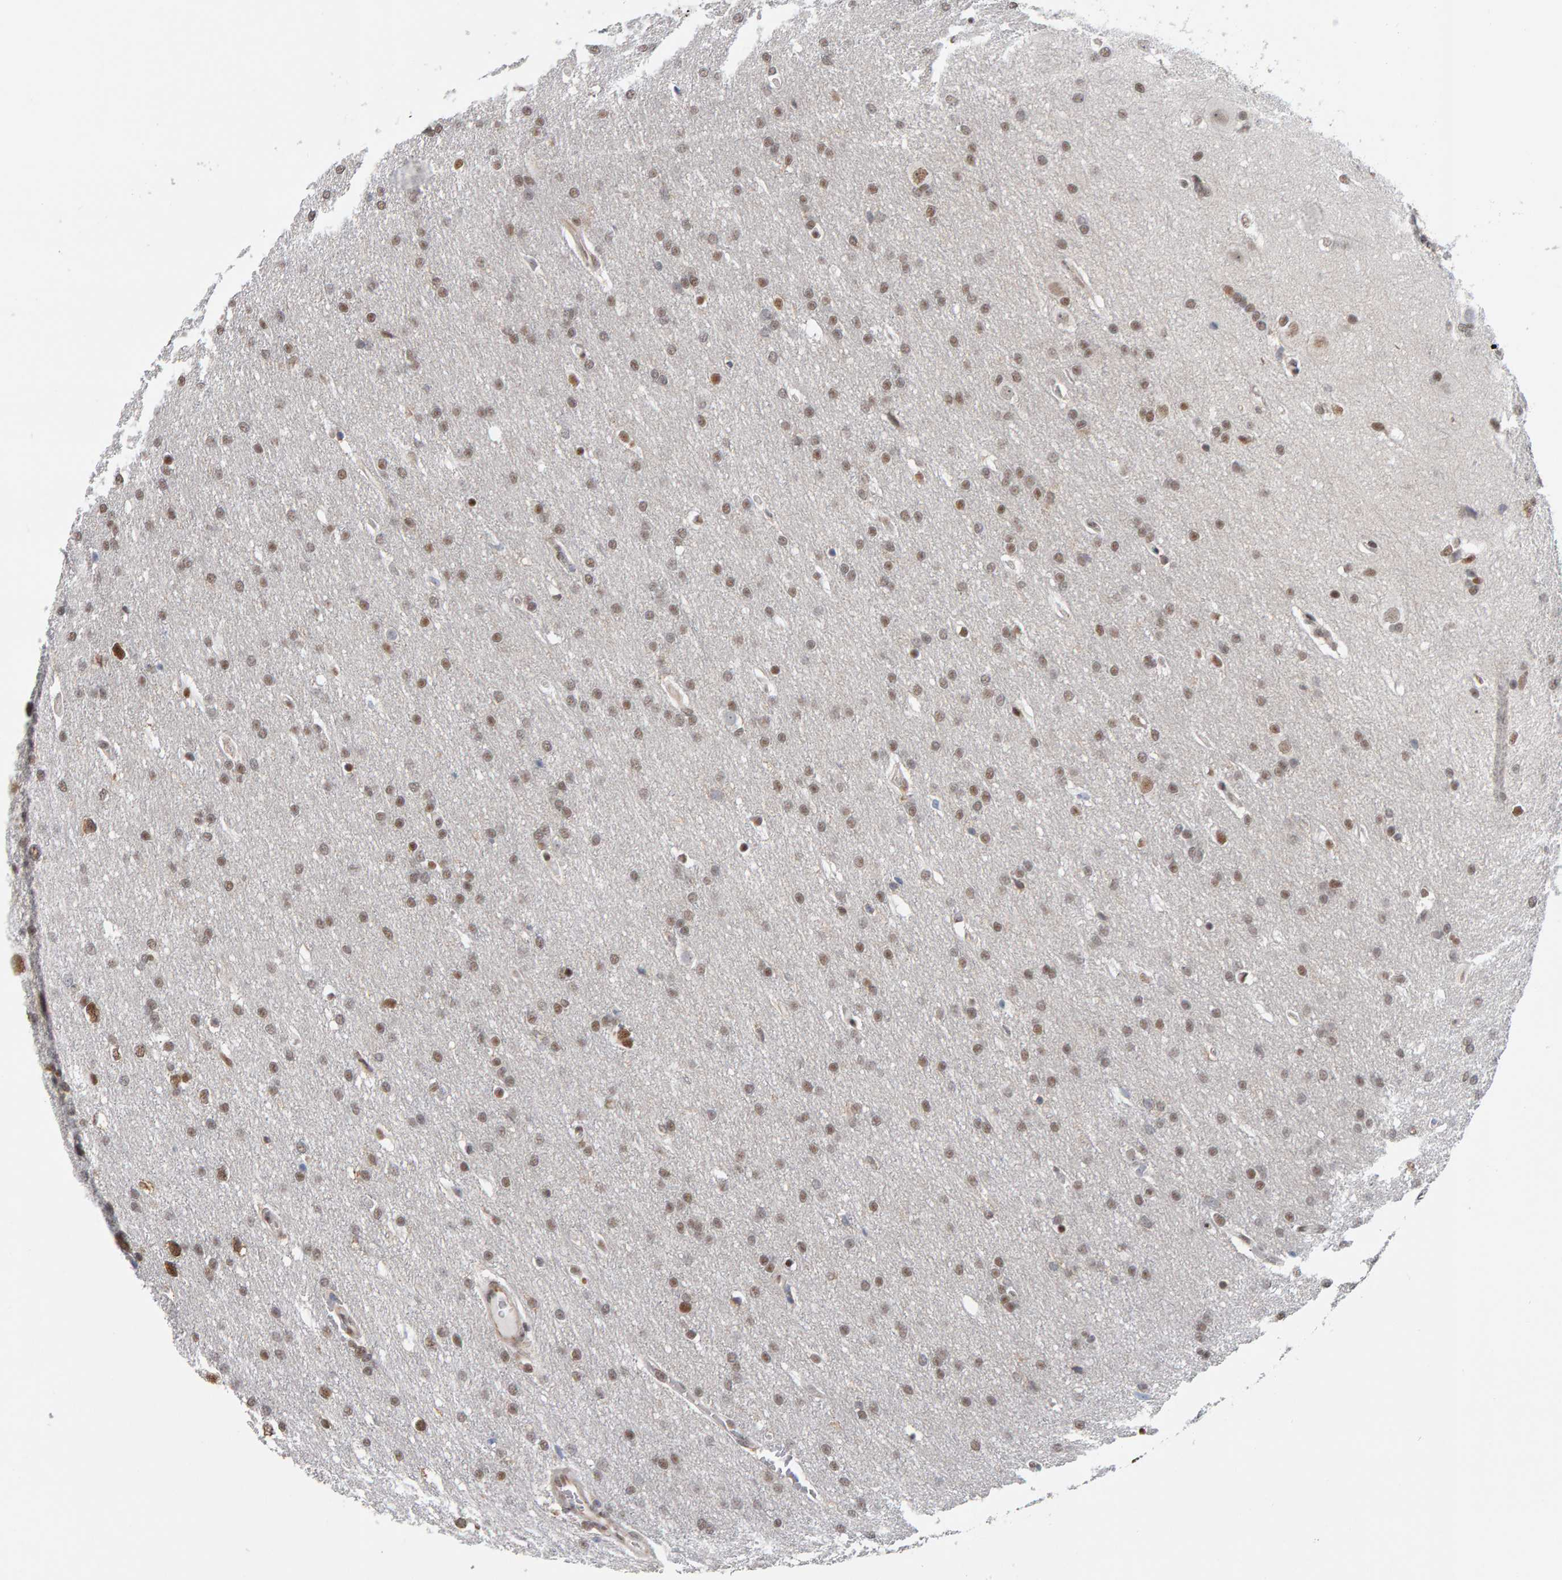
{"staining": {"intensity": "weak", "quantity": "25%-75%", "location": "nuclear"}, "tissue": "glioma", "cell_type": "Tumor cells", "image_type": "cancer", "snomed": [{"axis": "morphology", "description": "Glioma, malignant, Low grade"}, {"axis": "topography", "description": "Brain"}], "caption": "Glioma stained for a protein demonstrates weak nuclear positivity in tumor cells. (brown staining indicates protein expression, while blue staining denotes nuclei).", "gene": "ATF7IP", "patient": {"sex": "female", "age": 37}}